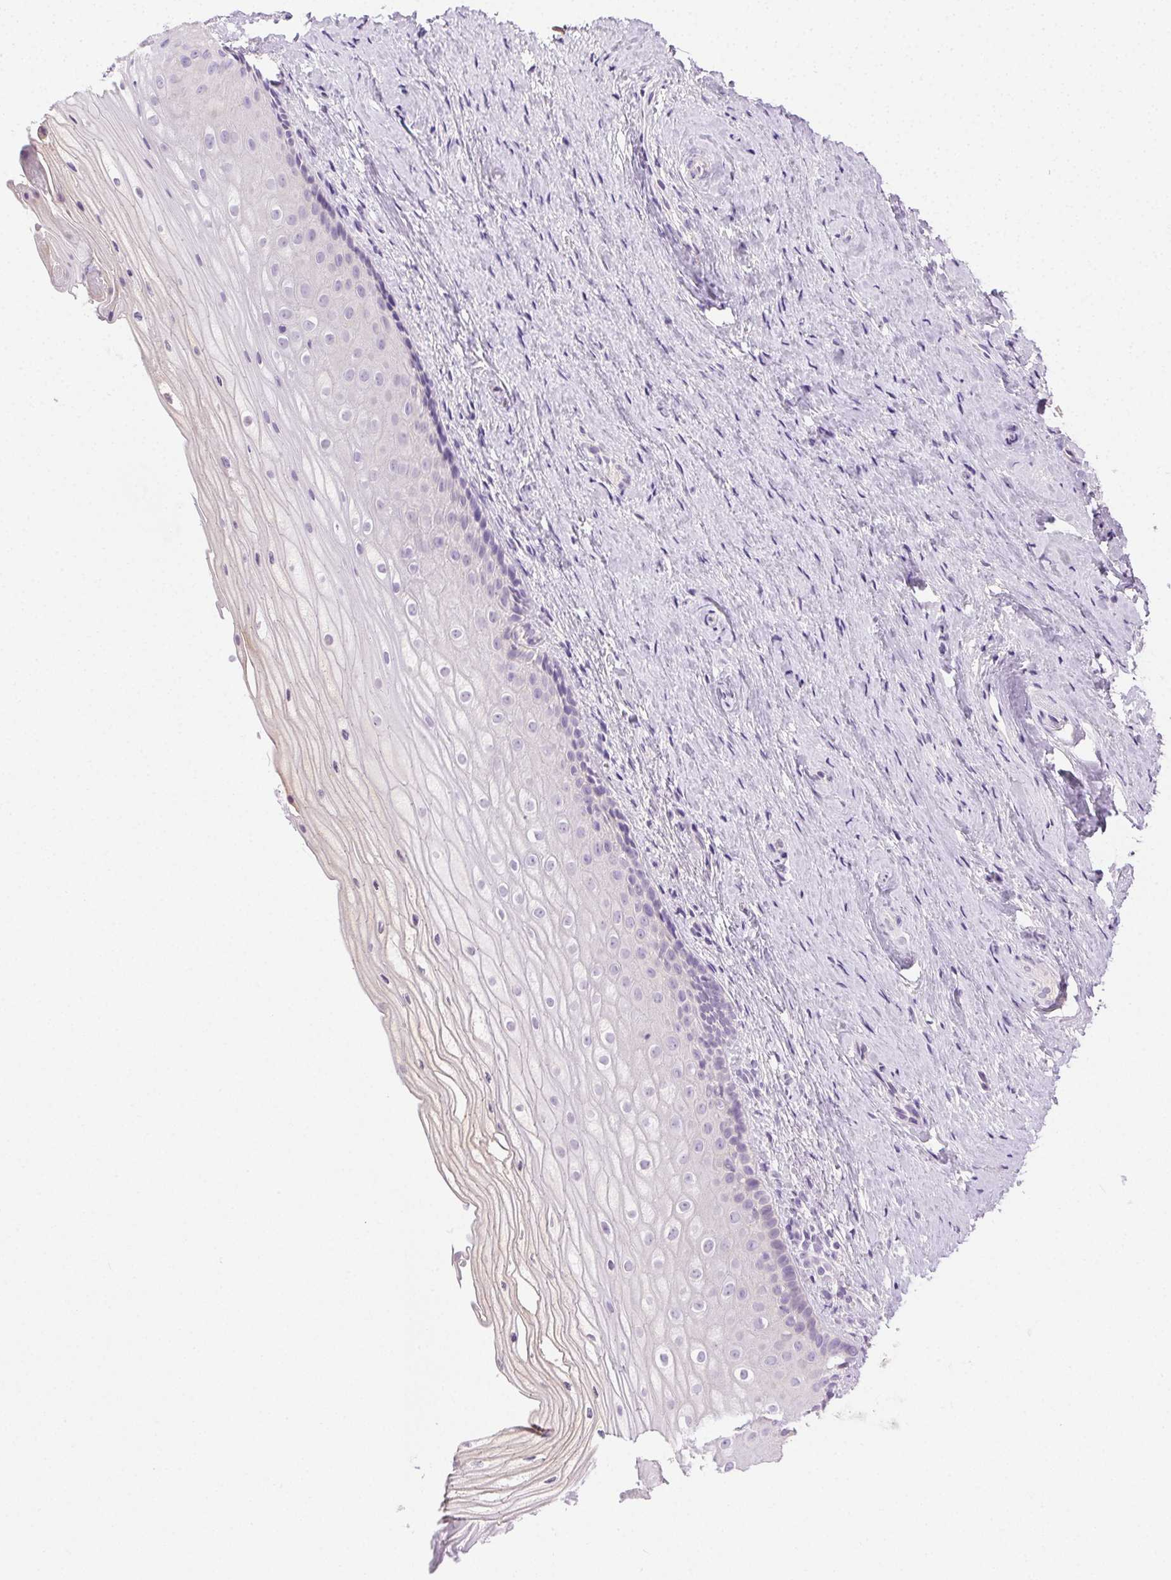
{"staining": {"intensity": "negative", "quantity": "none", "location": "none"}, "tissue": "vagina", "cell_type": "Squamous epithelial cells", "image_type": "normal", "snomed": [{"axis": "morphology", "description": "Normal tissue, NOS"}, {"axis": "topography", "description": "Vagina"}], "caption": "A photomicrograph of vagina stained for a protein exhibits no brown staining in squamous epithelial cells. (DAB (3,3'-diaminobenzidine) immunohistochemistry visualized using brightfield microscopy, high magnification).", "gene": "BPIFB2", "patient": {"sex": "female", "age": 52}}